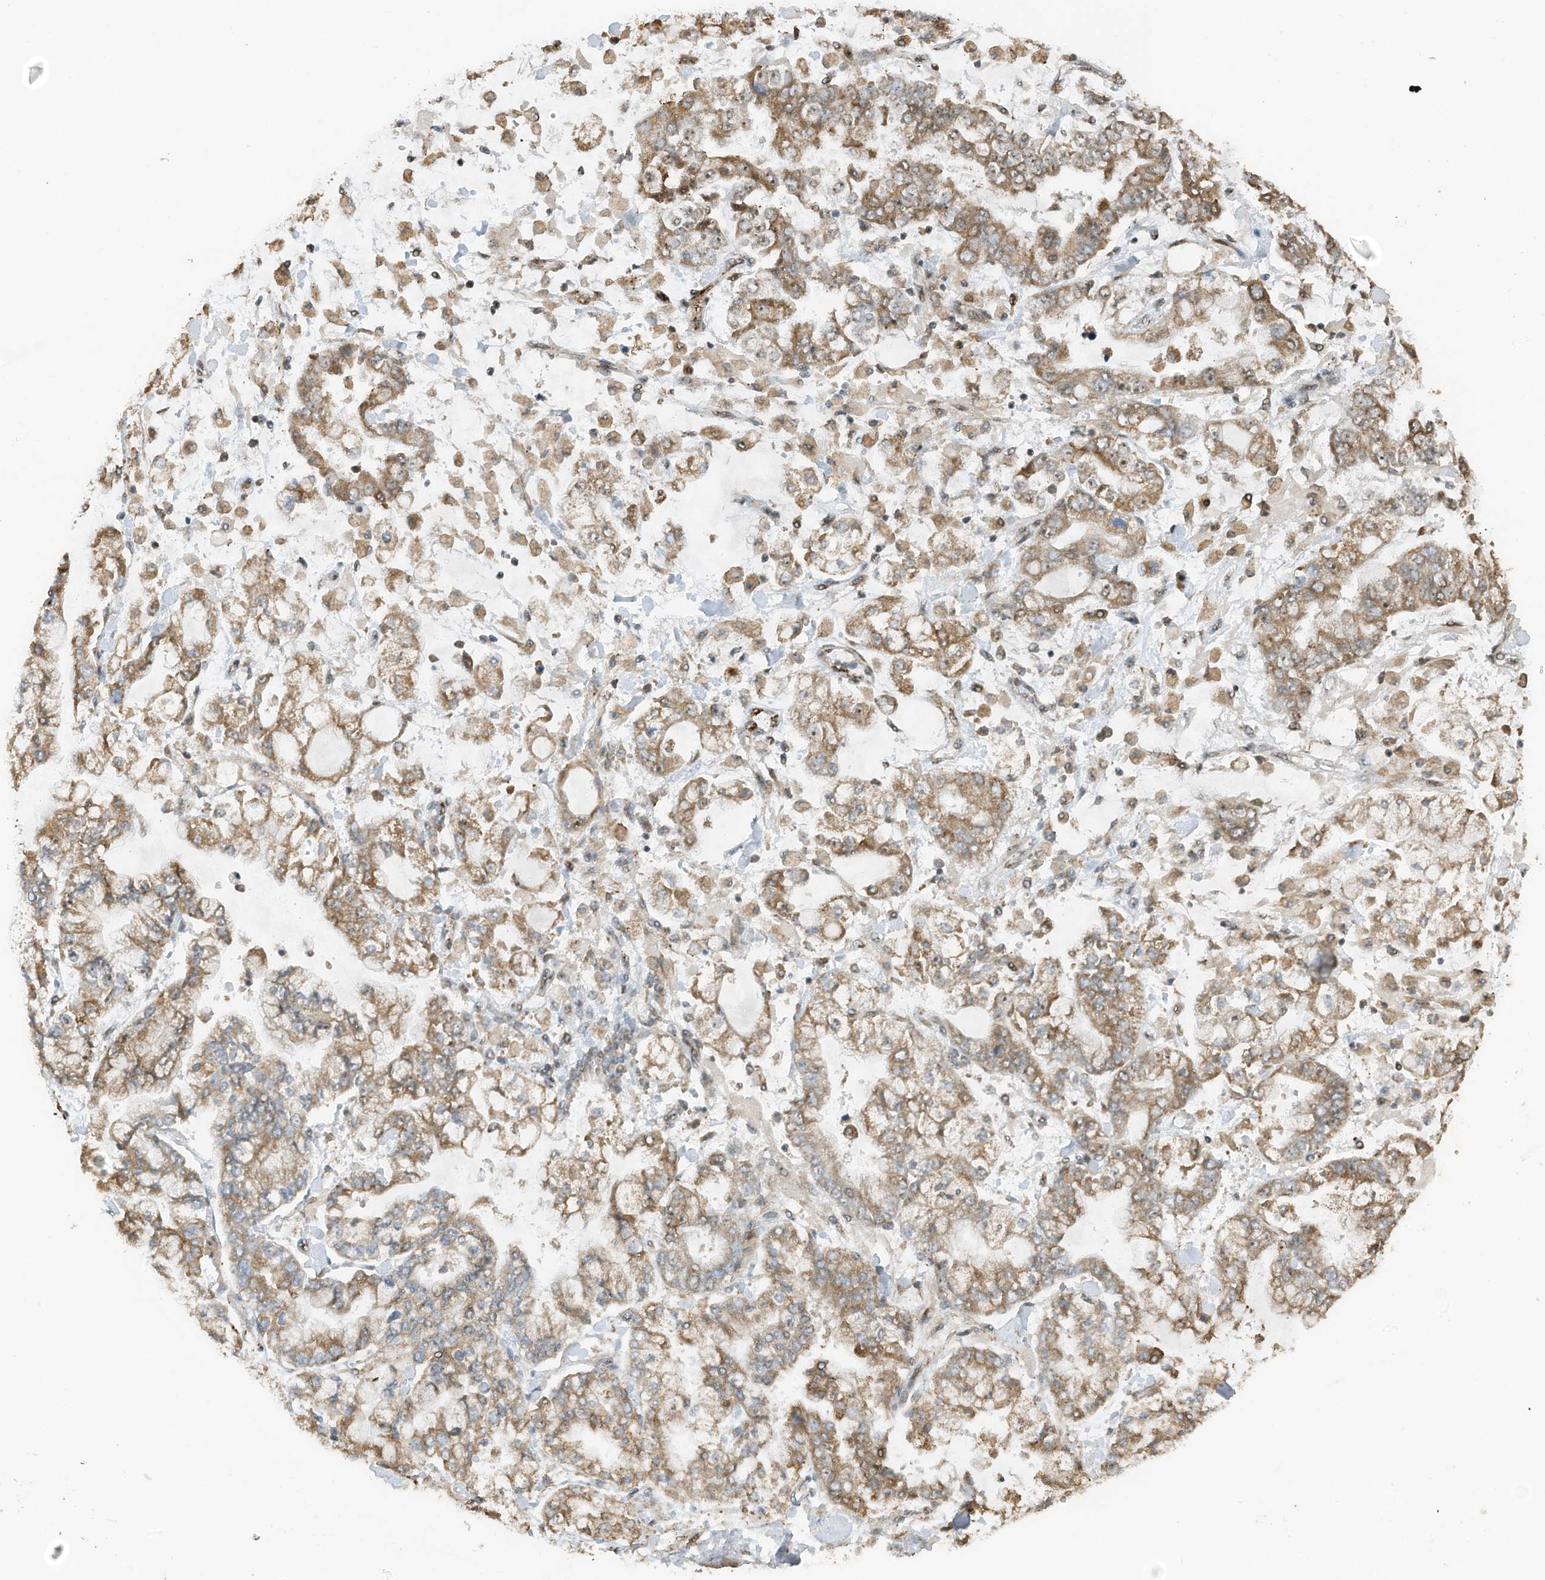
{"staining": {"intensity": "moderate", "quantity": ">75%", "location": "cytoplasmic/membranous"}, "tissue": "stomach cancer", "cell_type": "Tumor cells", "image_type": "cancer", "snomed": [{"axis": "morphology", "description": "Normal tissue, NOS"}, {"axis": "morphology", "description": "Adenocarcinoma, NOS"}, {"axis": "topography", "description": "Stomach, upper"}, {"axis": "topography", "description": "Stomach"}], "caption": "Moderate cytoplasmic/membranous protein expression is appreciated in about >75% of tumor cells in stomach cancer.", "gene": "ERLEC1", "patient": {"sex": "male", "age": 76}}